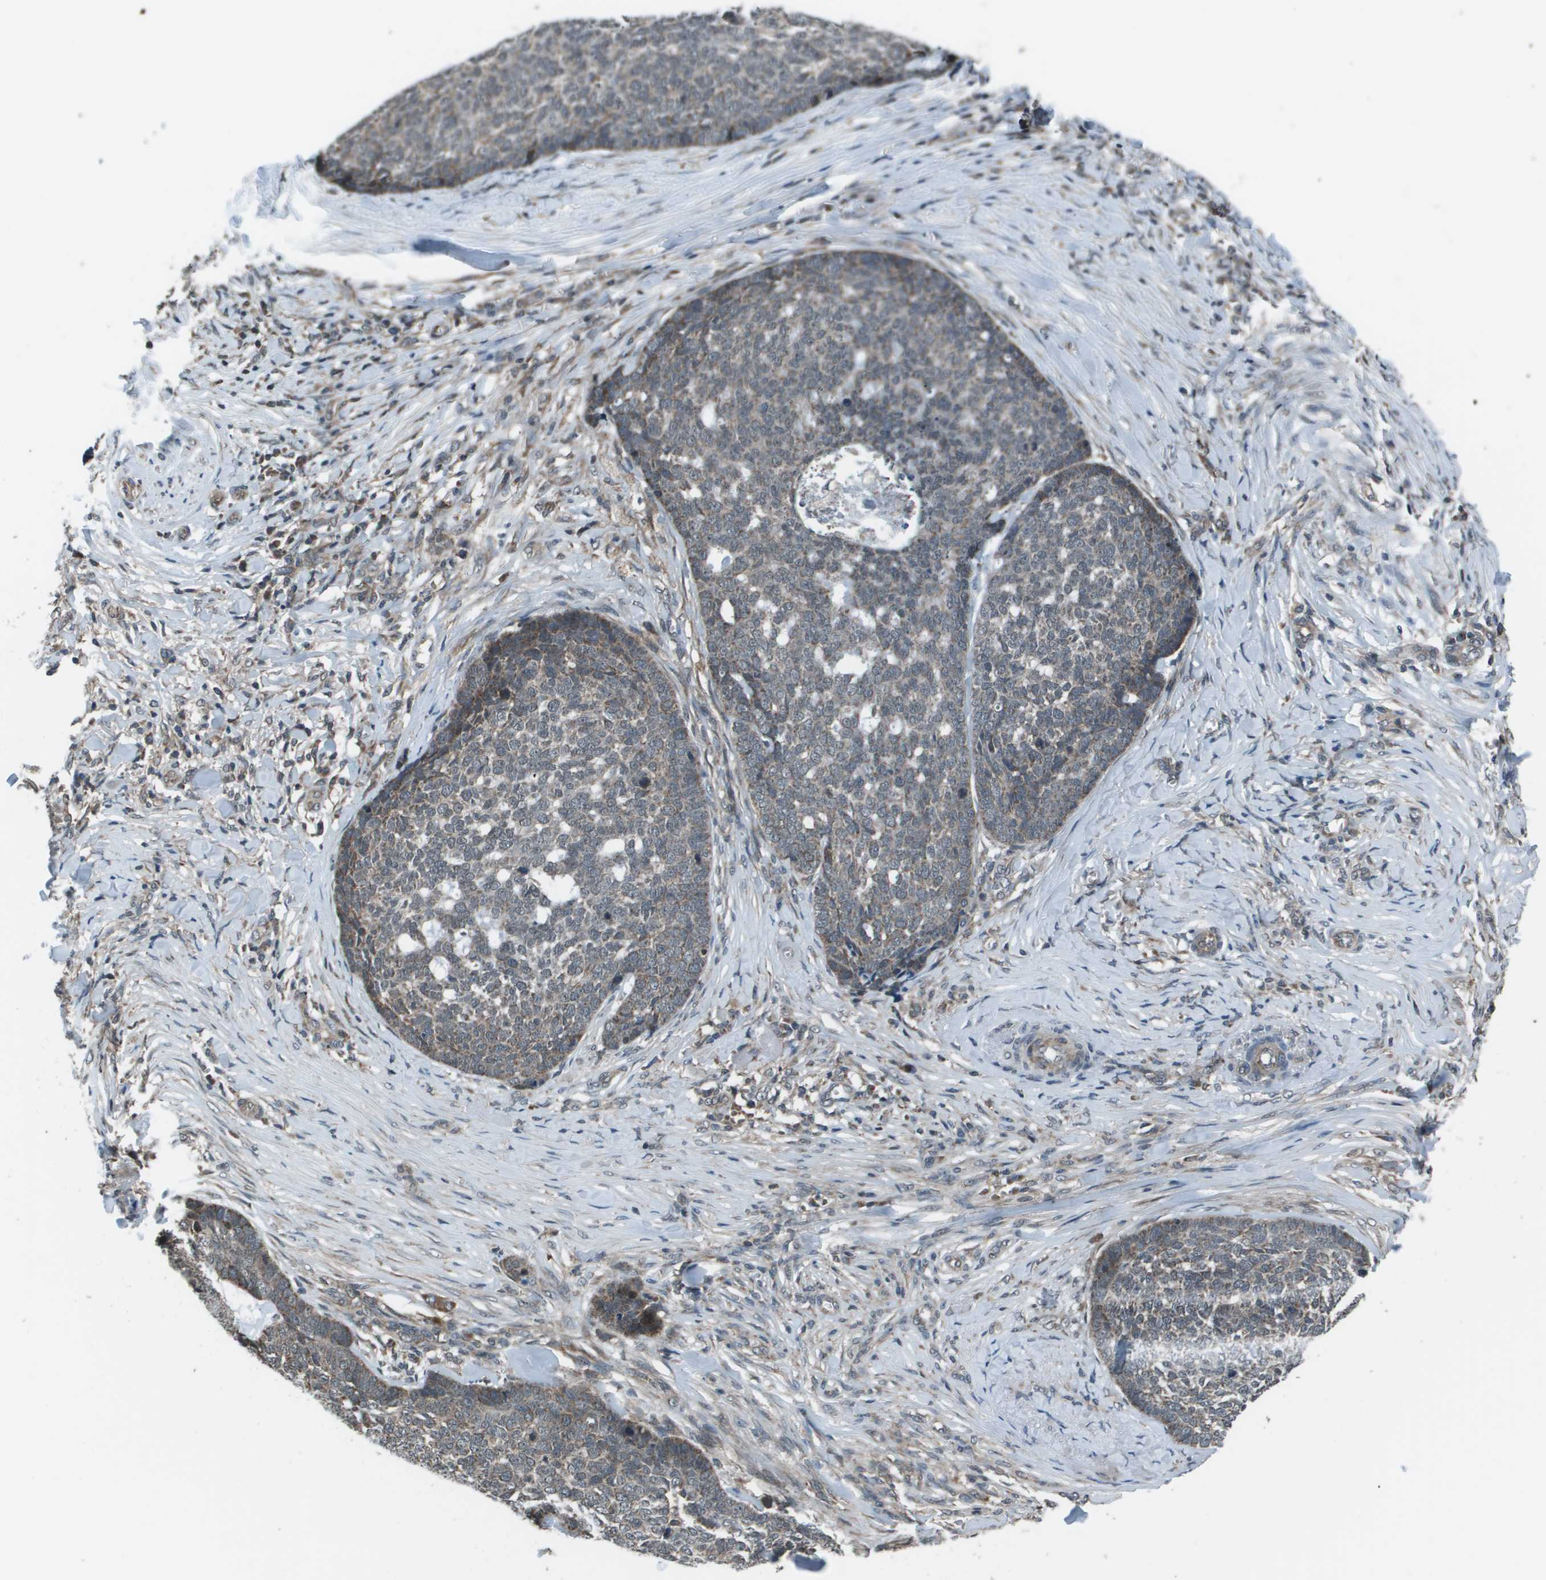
{"staining": {"intensity": "weak", "quantity": "25%-75%", "location": "cytoplasmic/membranous"}, "tissue": "skin cancer", "cell_type": "Tumor cells", "image_type": "cancer", "snomed": [{"axis": "morphology", "description": "Basal cell carcinoma"}, {"axis": "topography", "description": "Skin"}], "caption": "Immunohistochemical staining of skin cancer reveals low levels of weak cytoplasmic/membranous protein expression in approximately 25%-75% of tumor cells.", "gene": "PPFIA1", "patient": {"sex": "male", "age": 84}}